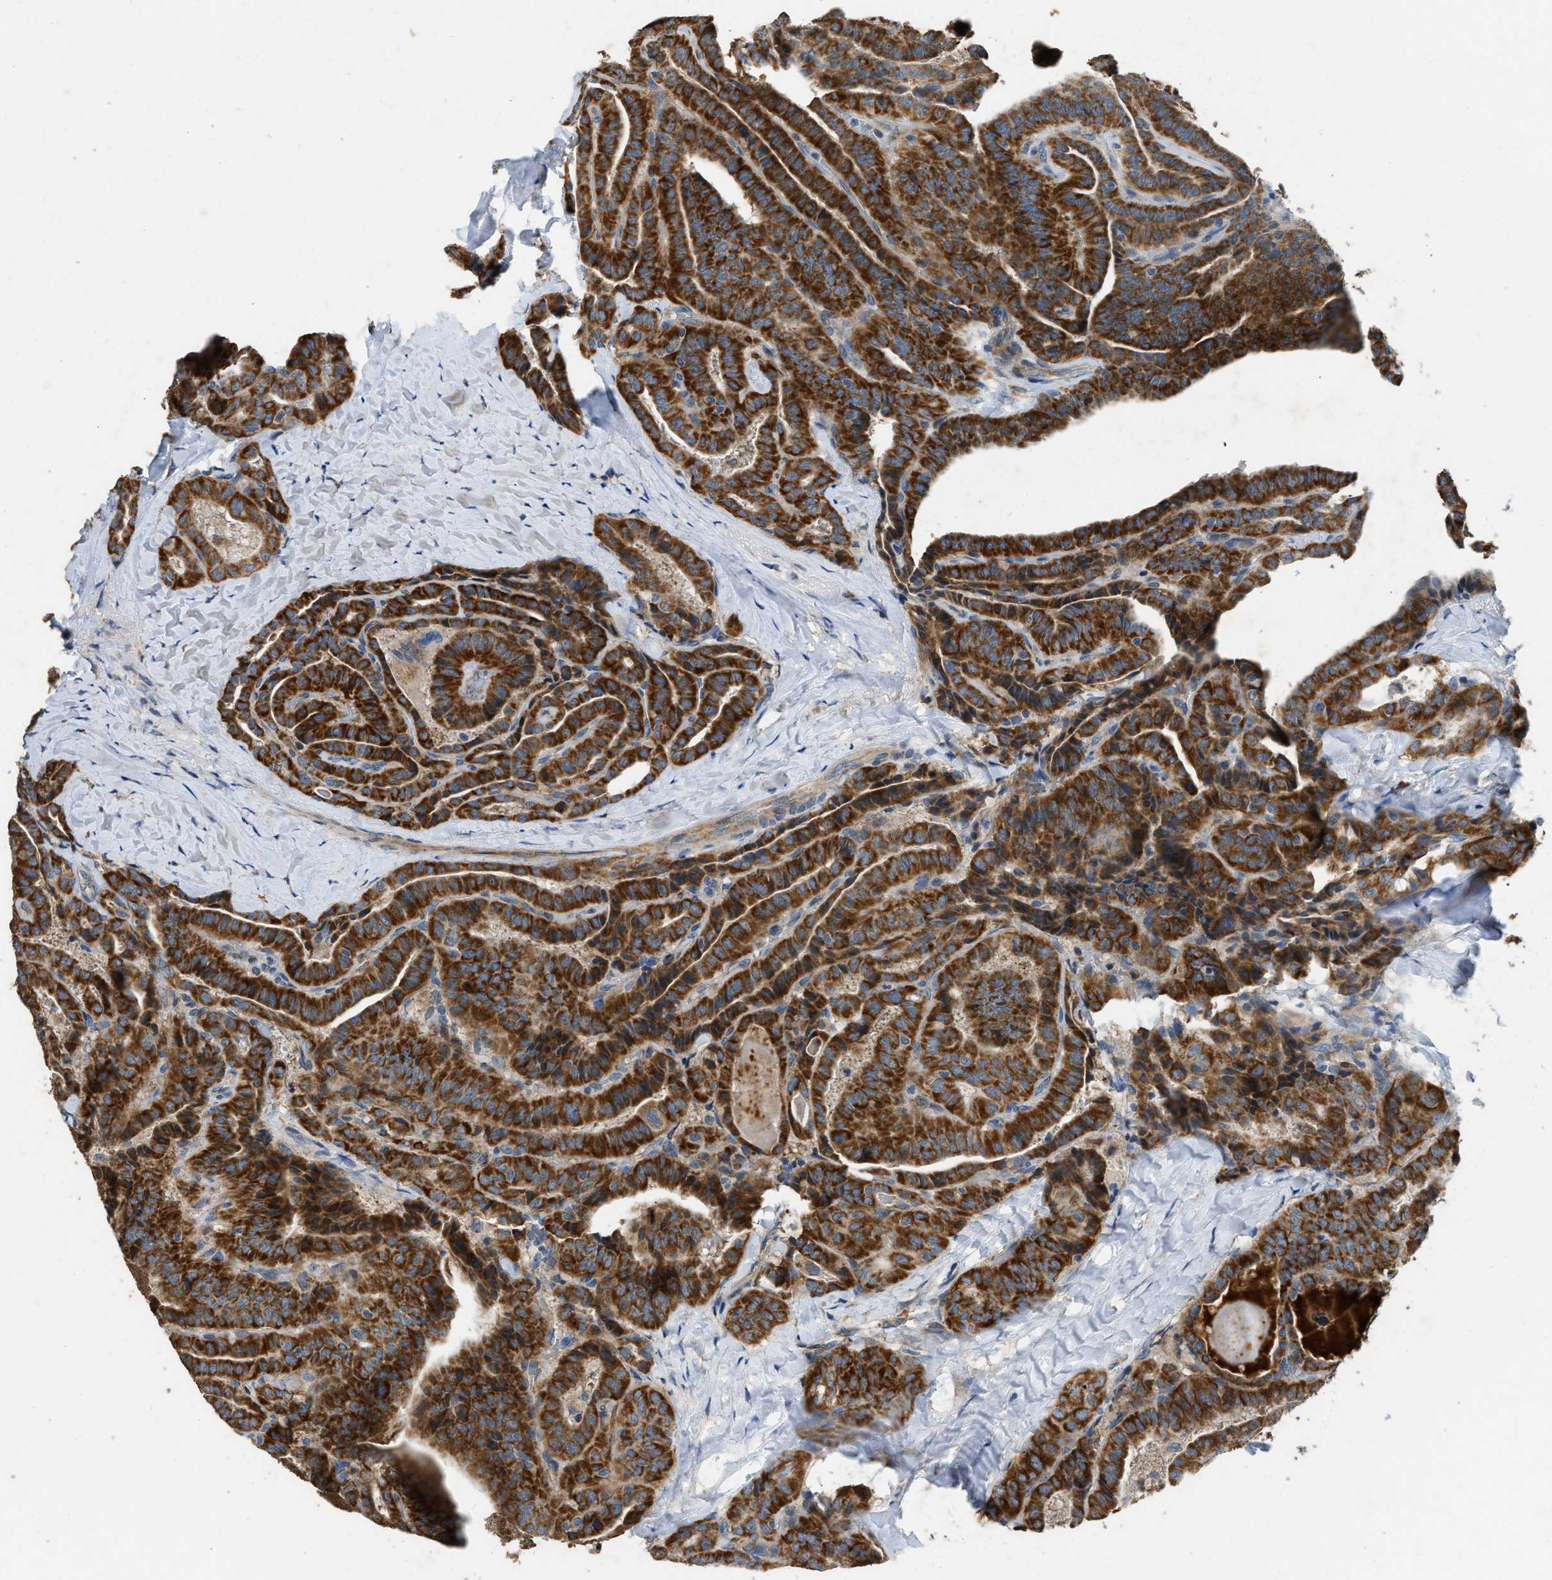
{"staining": {"intensity": "strong", "quantity": ">75%", "location": "cytoplasmic/membranous"}, "tissue": "thyroid cancer", "cell_type": "Tumor cells", "image_type": "cancer", "snomed": [{"axis": "morphology", "description": "Papillary adenocarcinoma, NOS"}, {"axis": "topography", "description": "Thyroid gland"}], "caption": "Immunohistochemical staining of thyroid papillary adenocarcinoma displays high levels of strong cytoplasmic/membranous positivity in approximately >75% of tumor cells.", "gene": "TMEM150A", "patient": {"sex": "male", "age": 77}}